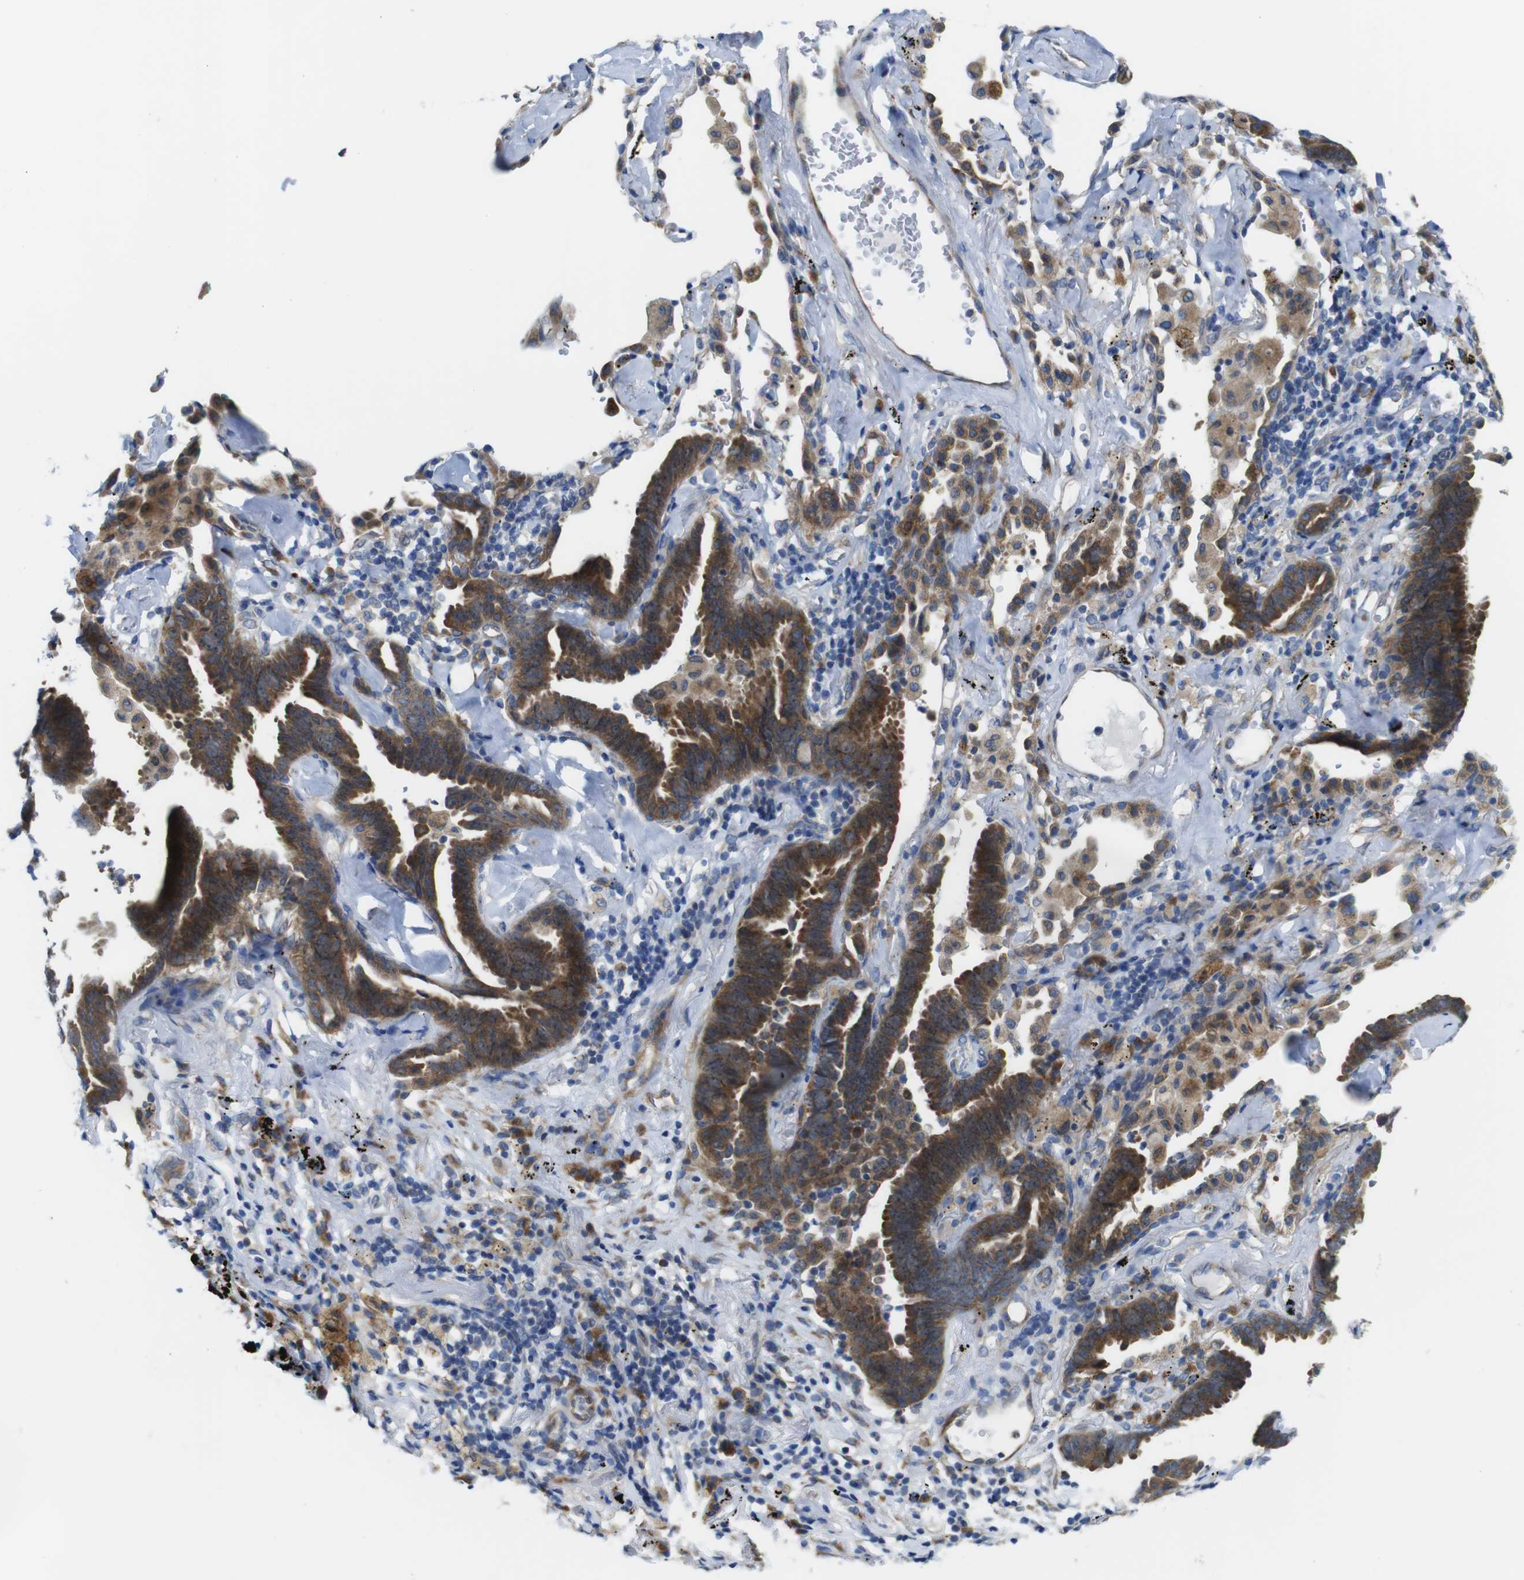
{"staining": {"intensity": "strong", "quantity": ">75%", "location": "cytoplasmic/membranous"}, "tissue": "lung cancer", "cell_type": "Tumor cells", "image_type": "cancer", "snomed": [{"axis": "morphology", "description": "Adenocarcinoma, NOS"}, {"axis": "topography", "description": "Lung"}], "caption": "Lung cancer (adenocarcinoma) tissue exhibits strong cytoplasmic/membranous staining in about >75% of tumor cells", "gene": "DDRGK1", "patient": {"sex": "female", "age": 64}}